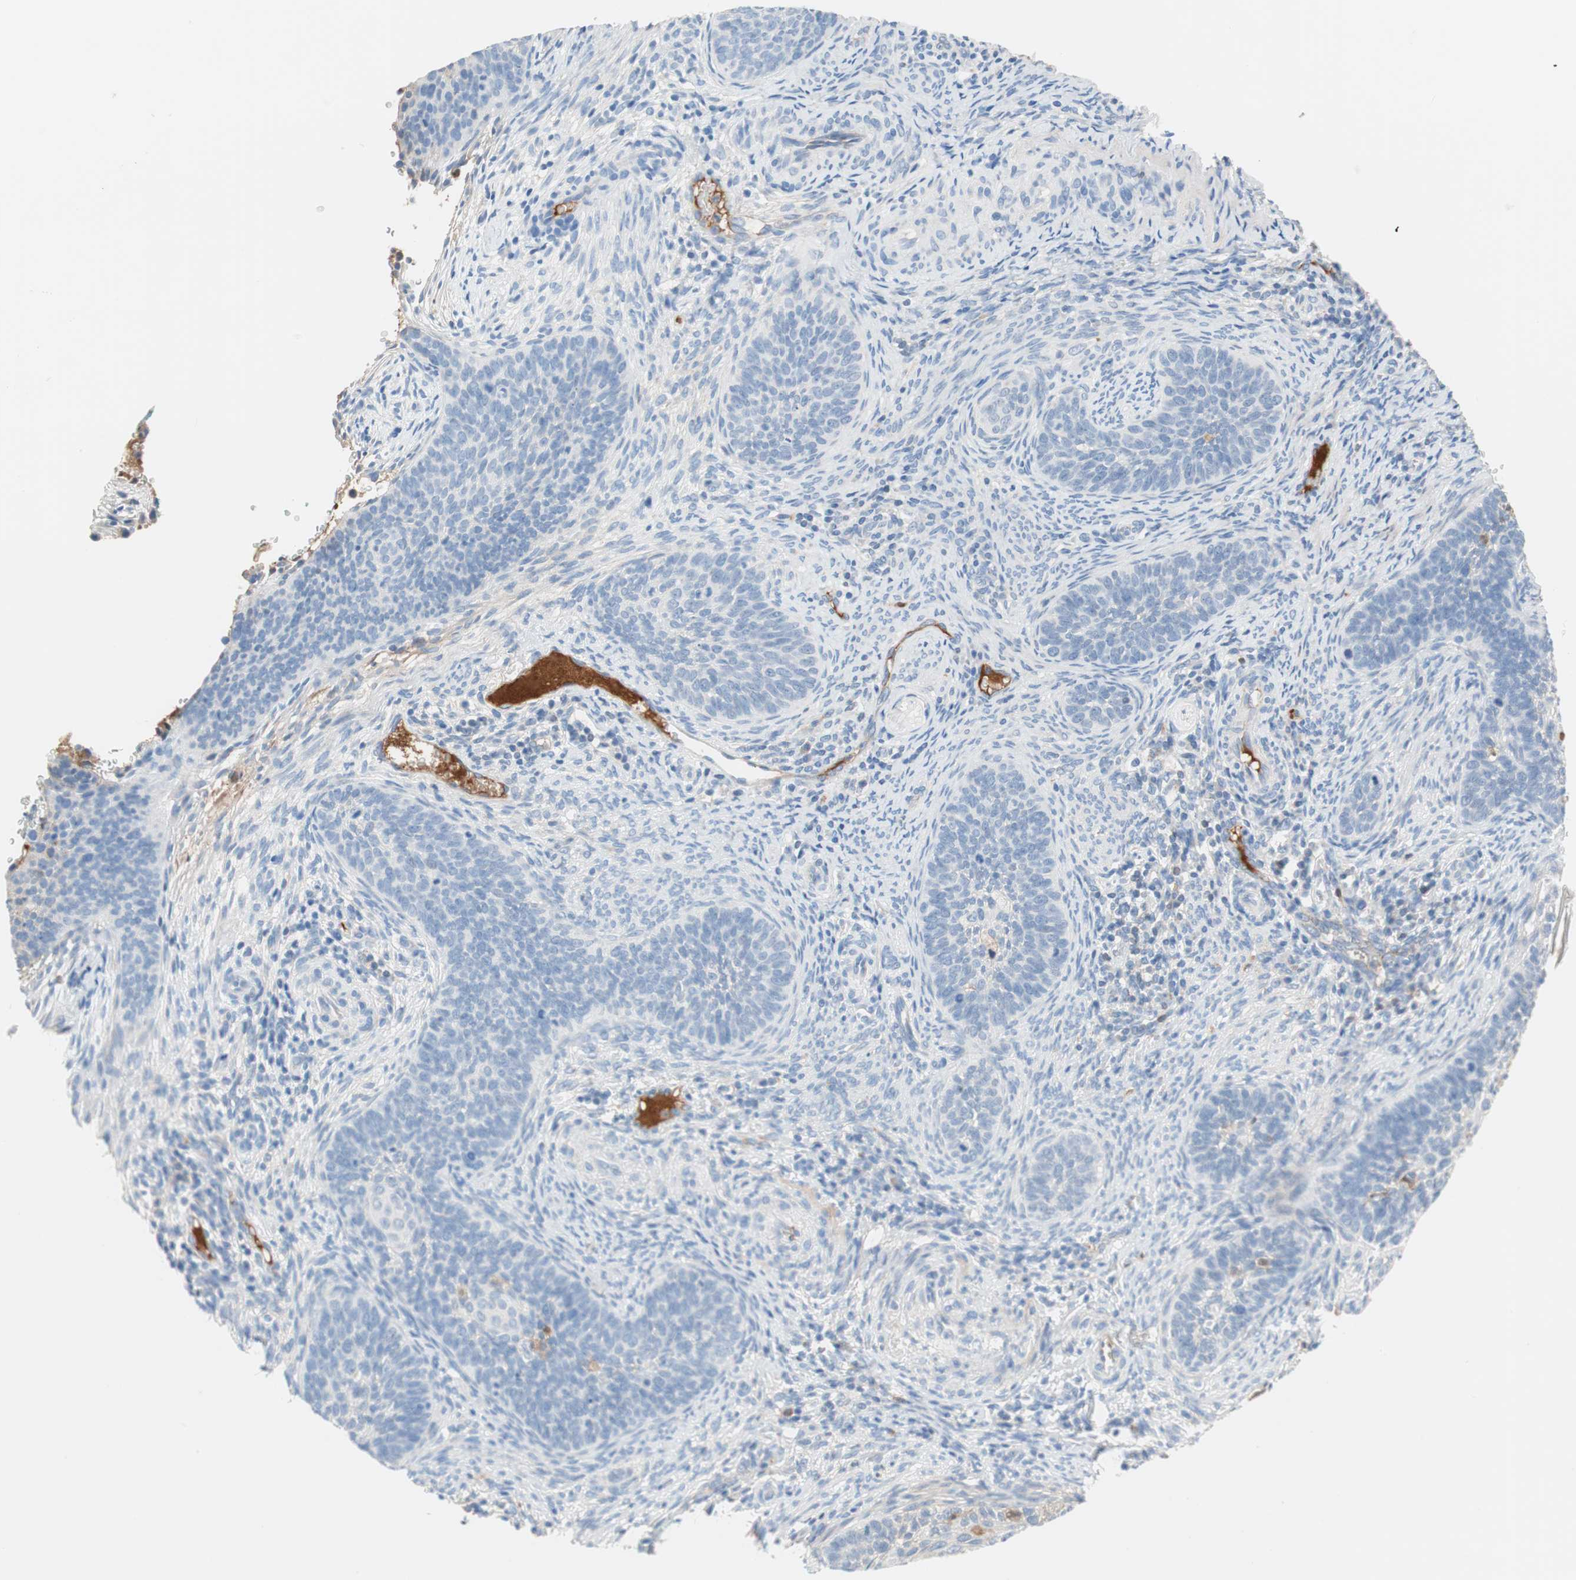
{"staining": {"intensity": "negative", "quantity": "none", "location": "none"}, "tissue": "cervical cancer", "cell_type": "Tumor cells", "image_type": "cancer", "snomed": [{"axis": "morphology", "description": "Squamous cell carcinoma, NOS"}, {"axis": "topography", "description": "Cervix"}], "caption": "An IHC image of cervical cancer (squamous cell carcinoma) is shown. There is no staining in tumor cells of cervical cancer (squamous cell carcinoma).", "gene": "RBP4", "patient": {"sex": "female", "age": 33}}